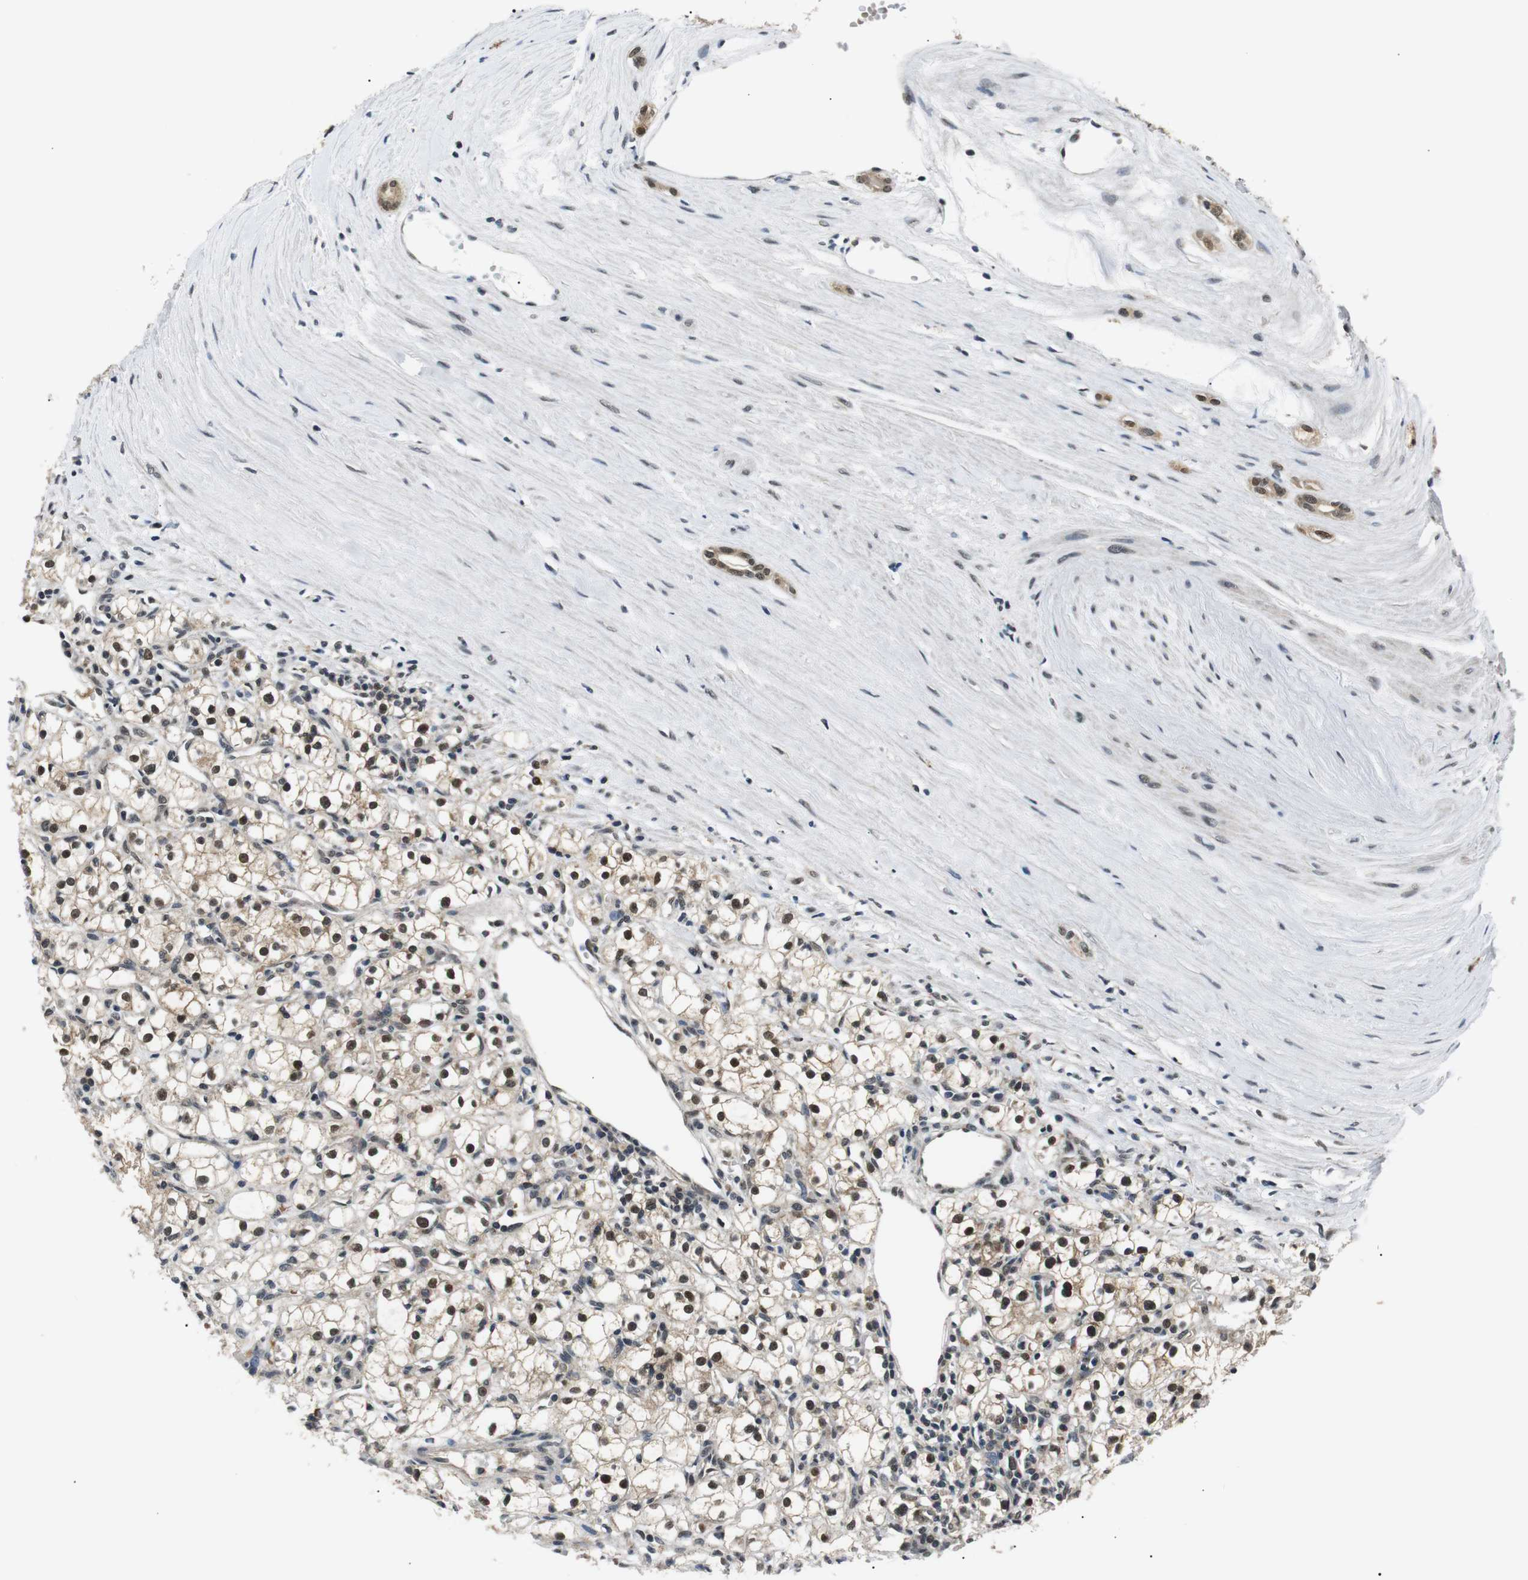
{"staining": {"intensity": "strong", "quantity": ">75%", "location": "nuclear"}, "tissue": "renal cancer", "cell_type": "Tumor cells", "image_type": "cancer", "snomed": [{"axis": "morphology", "description": "Adenocarcinoma, NOS"}, {"axis": "topography", "description": "Kidney"}], "caption": "DAB (3,3'-diaminobenzidine) immunohistochemical staining of human adenocarcinoma (renal) shows strong nuclear protein expression in about >75% of tumor cells. The staining is performed using DAB (3,3'-diaminobenzidine) brown chromogen to label protein expression. The nuclei are counter-stained blue using hematoxylin.", "gene": "SKP1", "patient": {"sex": "male", "age": 56}}